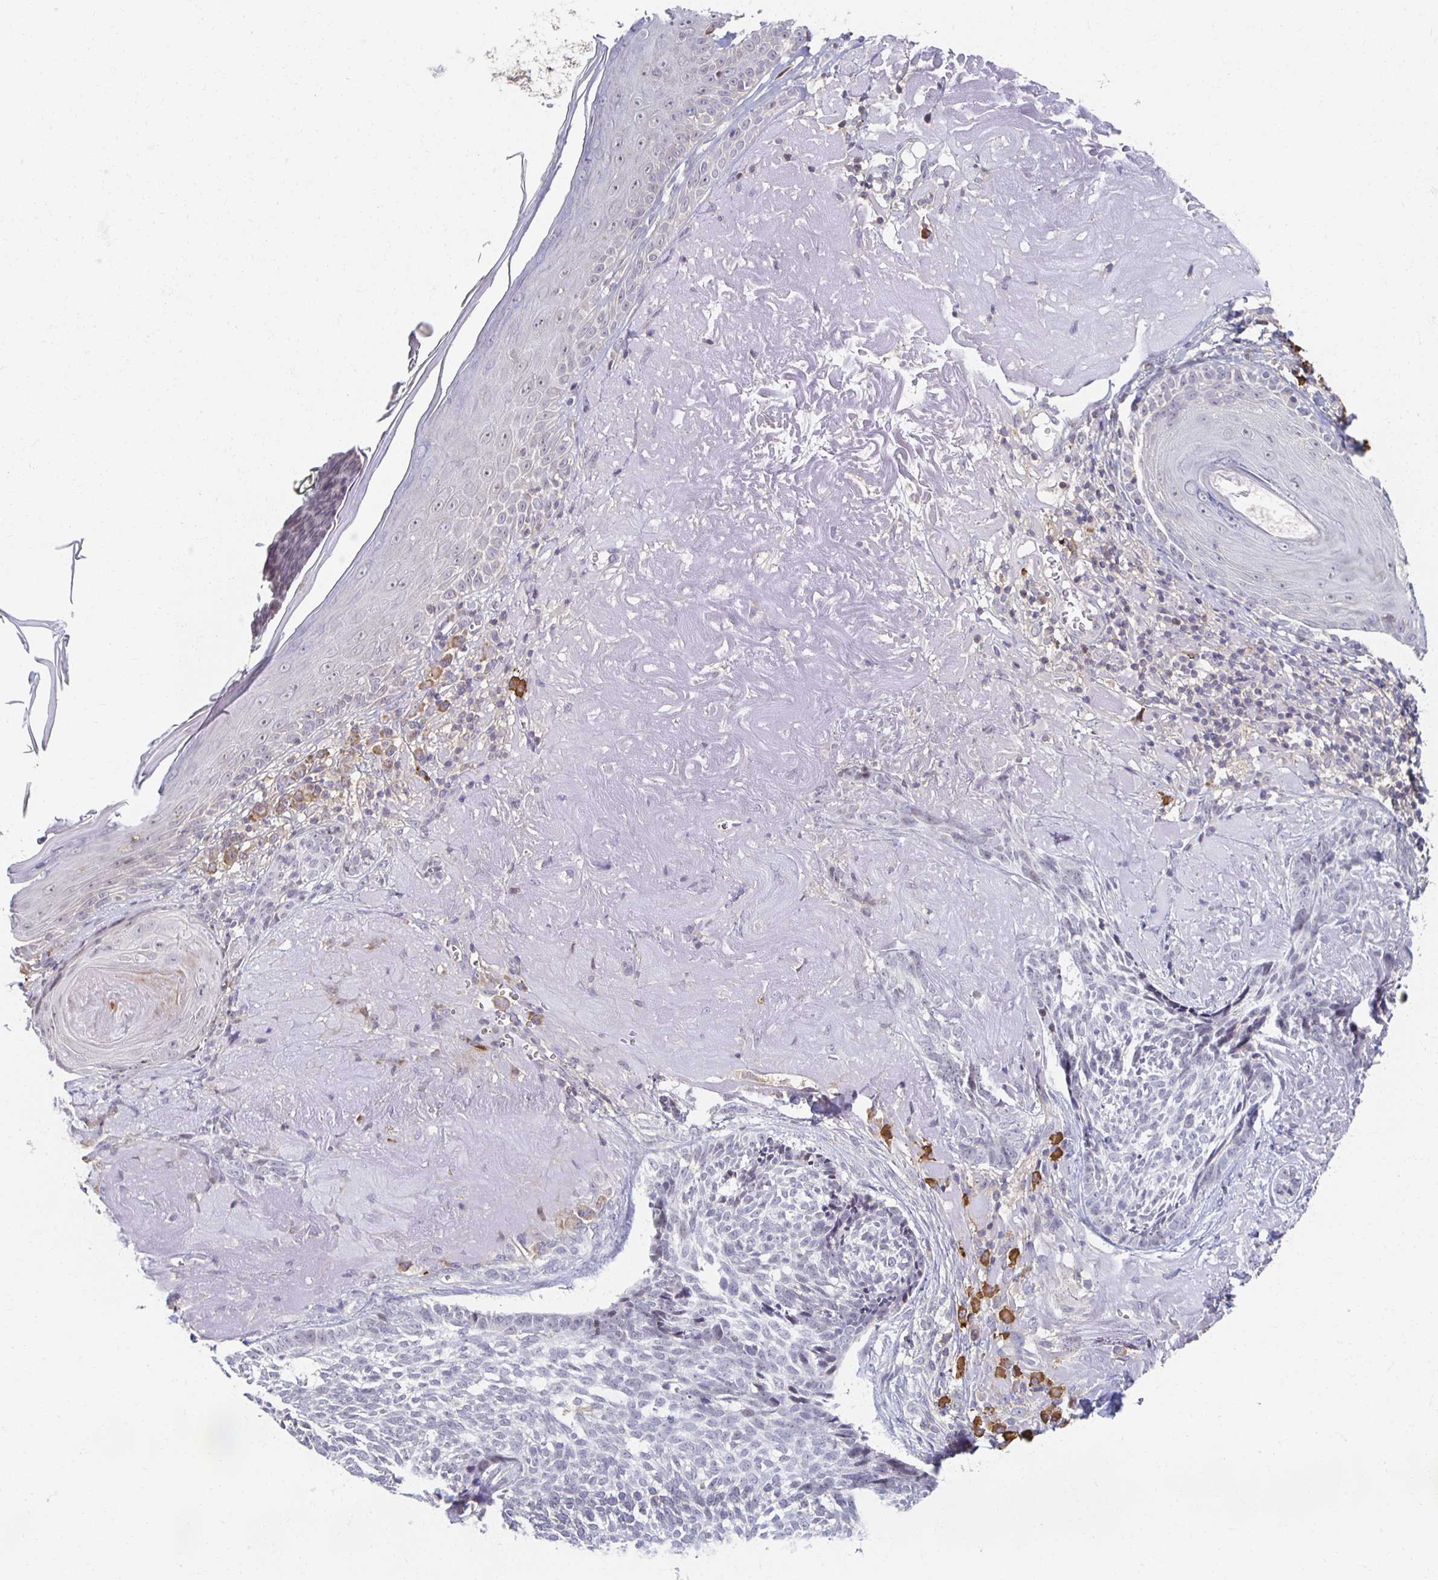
{"staining": {"intensity": "negative", "quantity": "none", "location": "none"}, "tissue": "skin cancer", "cell_type": "Tumor cells", "image_type": "cancer", "snomed": [{"axis": "morphology", "description": "Basal cell carcinoma"}, {"axis": "topography", "description": "Skin"}, {"axis": "topography", "description": "Skin of face"}], "caption": "The histopathology image reveals no significant staining in tumor cells of skin cancer.", "gene": "ZNF692", "patient": {"sex": "female", "age": 95}}